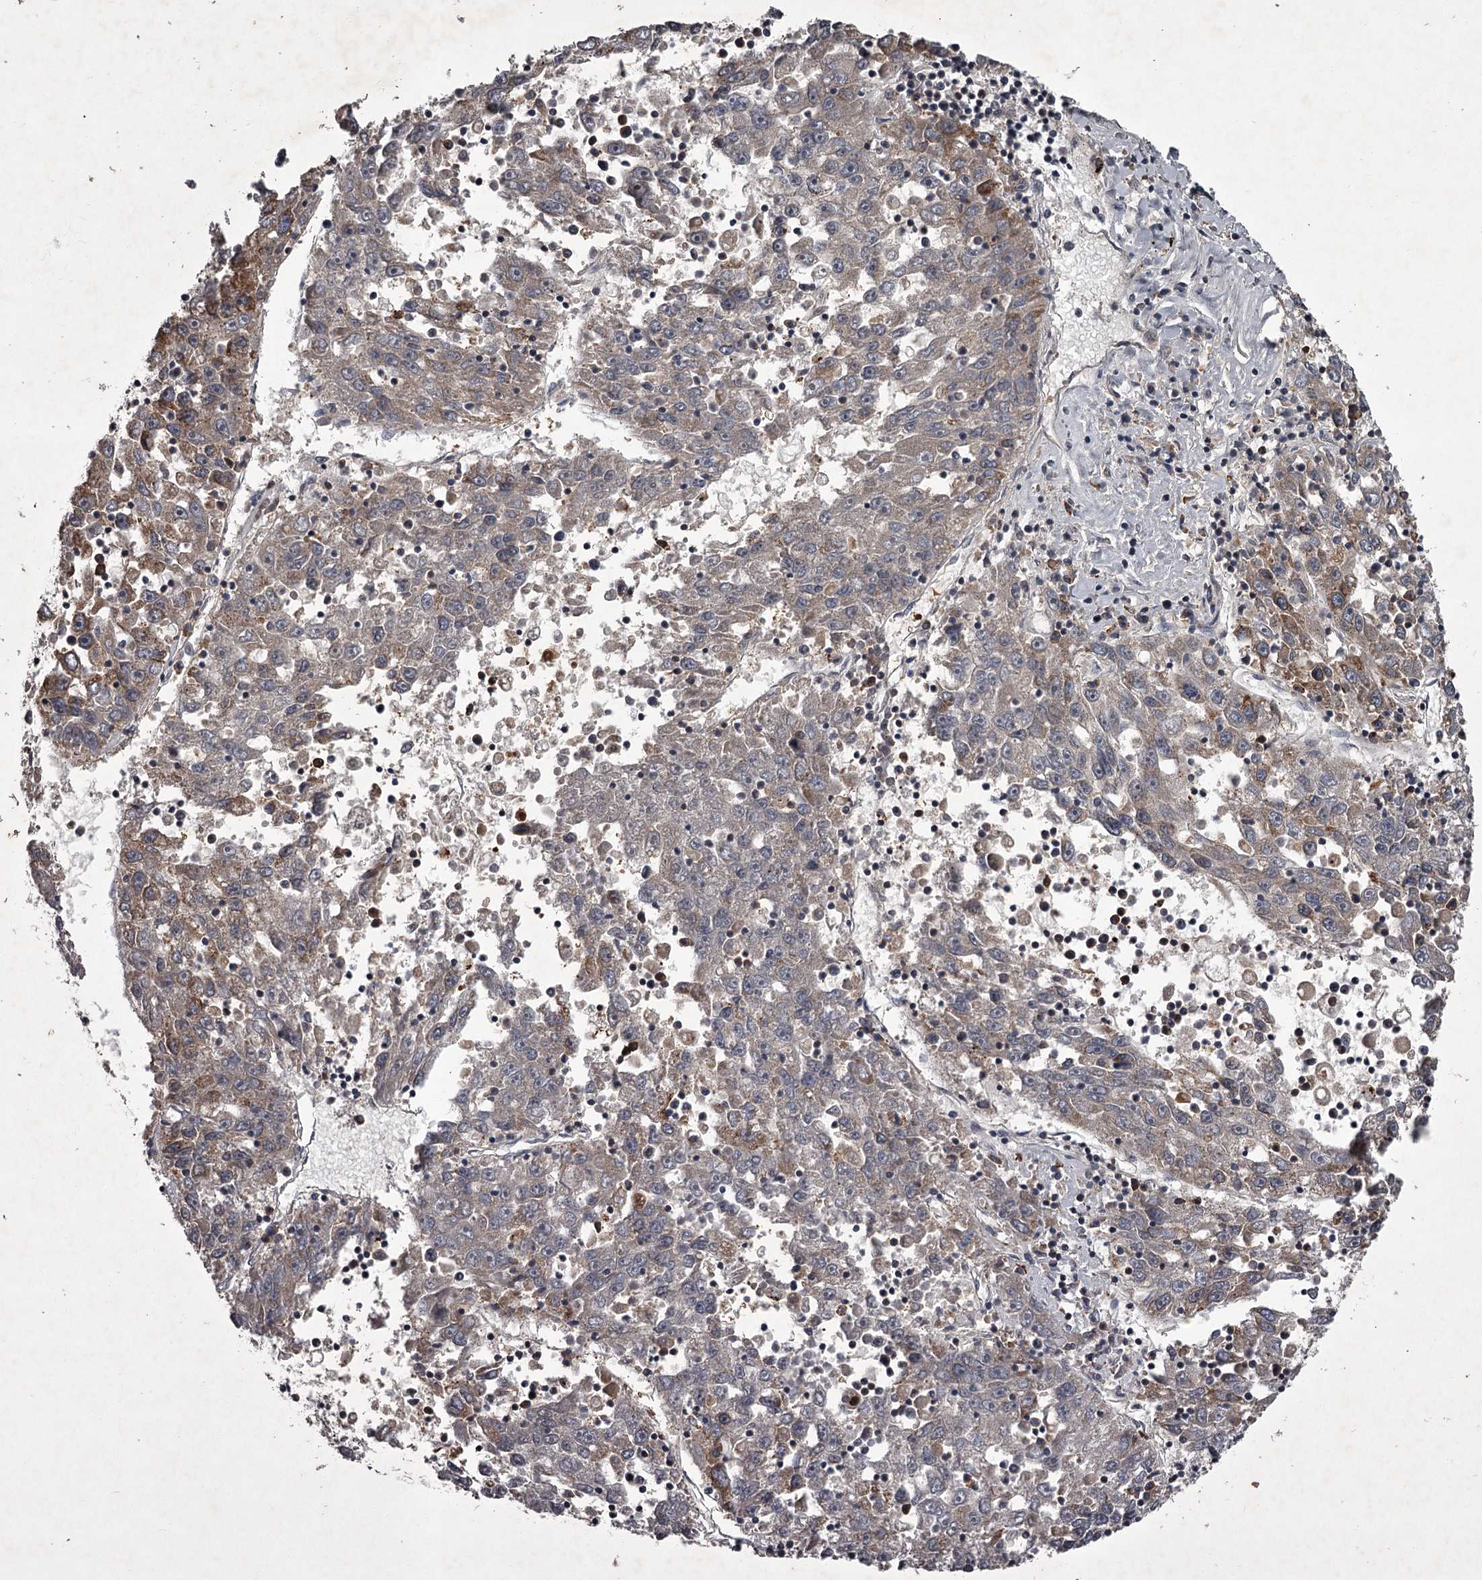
{"staining": {"intensity": "moderate", "quantity": "<25%", "location": "cytoplasmic/membranous"}, "tissue": "liver cancer", "cell_type": "Tumor cells", "image_type": "cancer", "snomed": [{"axis": "morphology", "description": "Carcinoma, Hepatocellular, NOS"}, {"axis": "topography", "description": "Liver"}], "caption": "A micrograph of hepatocellular carcinoma (liver) stained for a protein exhibits moderate cytoplasmic/membranous brown staining in tumor cells.", "gene": "UNC93B1", "patient": {"sex": "male", "age": 49}}